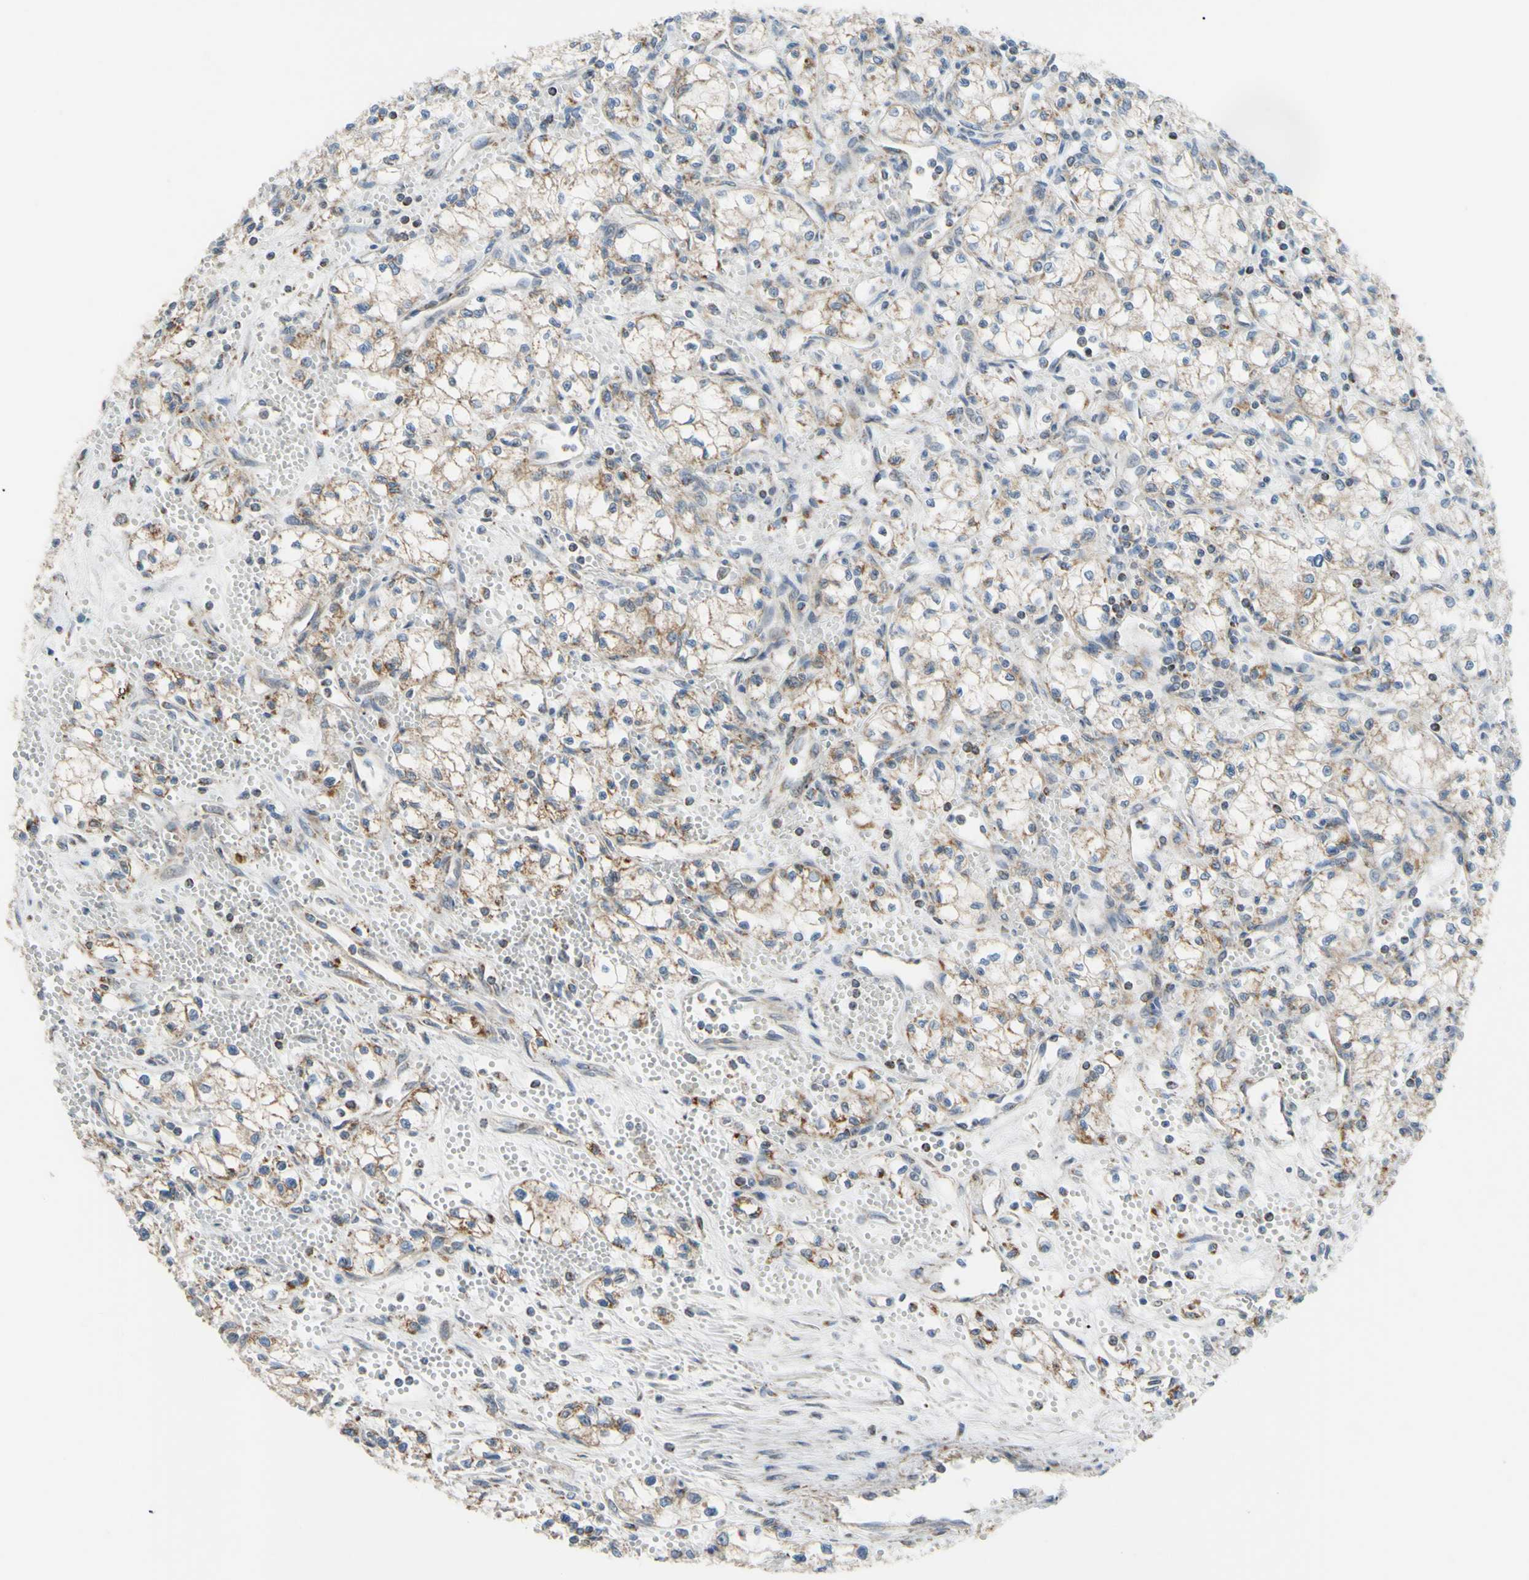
{"staining": {"intensity": "weak", "quantity": "<25%", "location": "cytoplasmic/membranous"}, "tissue": "renal cancer", "cell_type": "Tumor cells", "image_type": "cancer", "snomed": [{"axis": "morphology", "description": "Normal tissue, NOS"}, {"axis": "morphology", "description": "Adenocarcinoma, NOS"}, {"axis": "topography", "description": "Kidney"}], "caption": "Protein analysis of adenocarcinoma (renal) displays no significant expression in tumor cells. (Brightfield microscopy of DAB immunohistochemistry at high magnification).", "gene": "GLT8D1", "patient": {"sex": "male", "age": 59}}